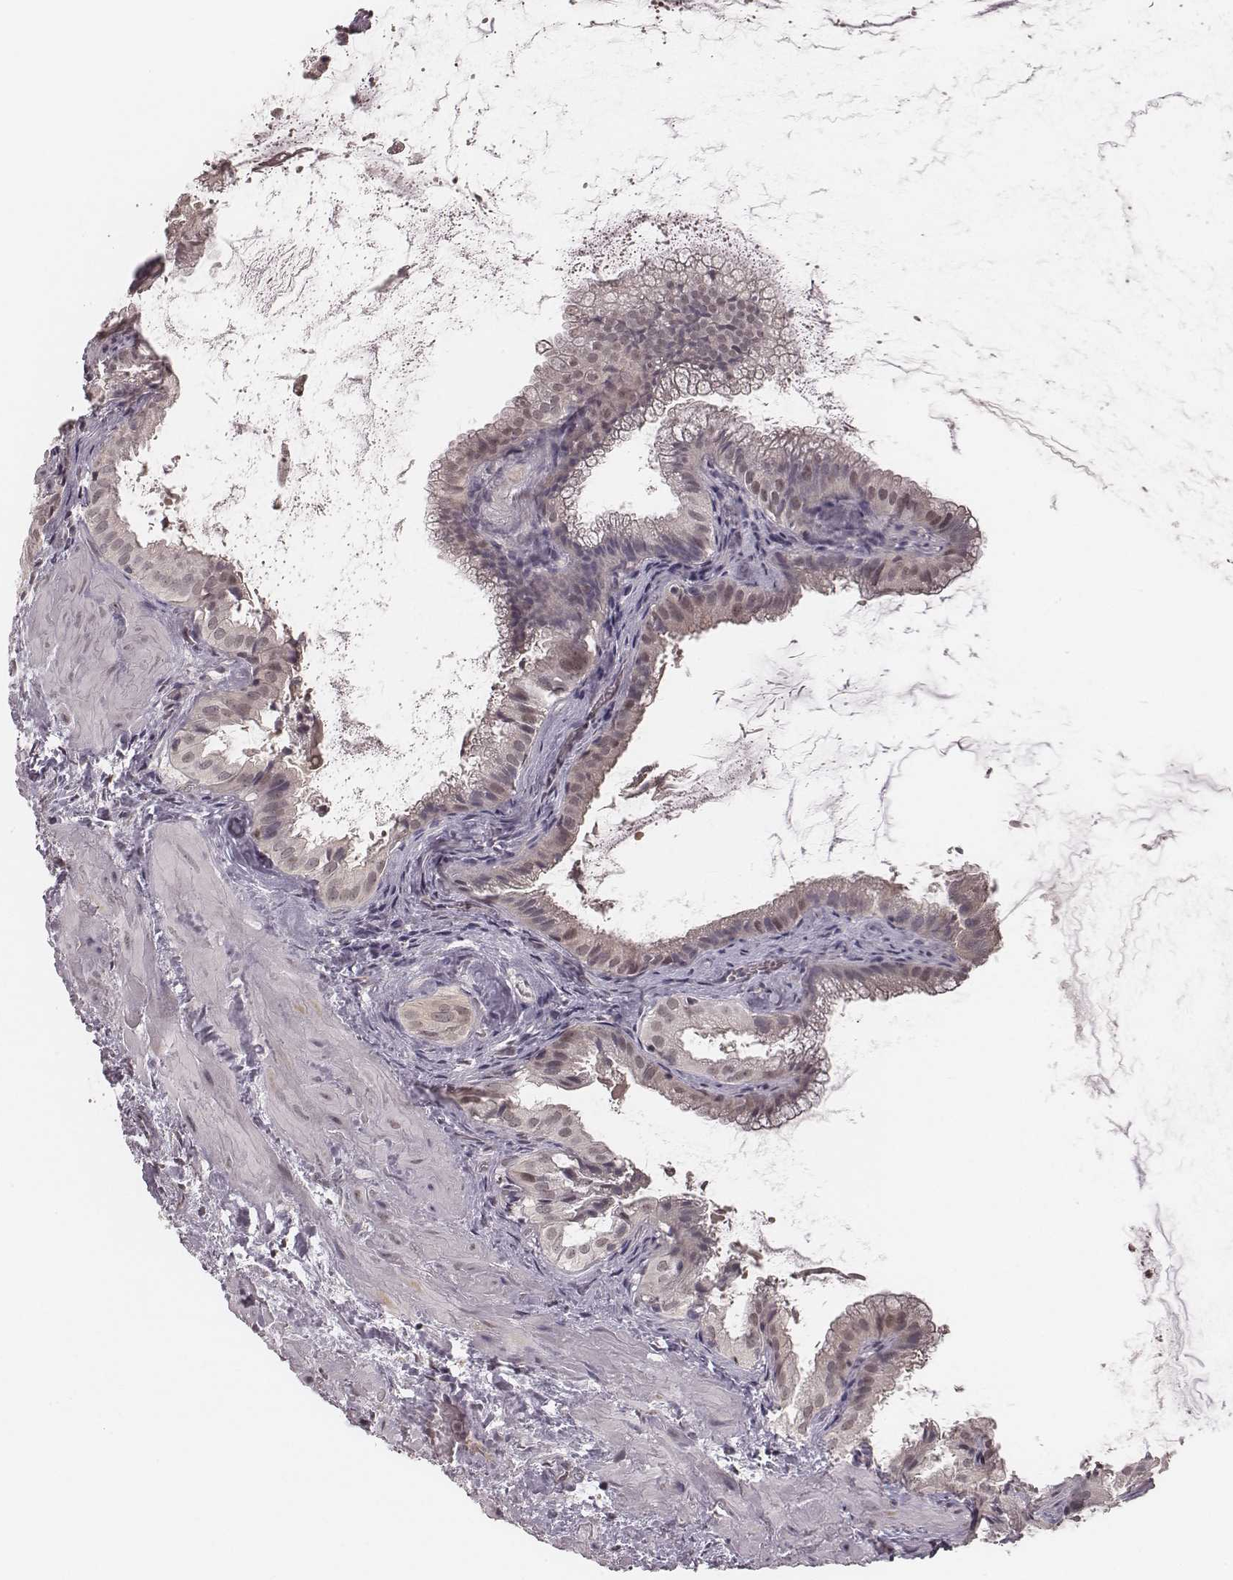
{"staining": {"intensity": "weak", "quantity": "<25%", "location": "nuclear"}, "tissue": "gallbladder", "cell_type": "Glandular cells", "image_type": "normal", "snomed": [{"axis": "morphology", "description": "Normal tissue, NOS"}, {"axis": "topography", "description": "Gallbladder"}], "caption": "This is a photomicrograph of immunohistochemistry (IHC) staining of unremarkable gallbladder, which shows no positivity in glandular cells. The staining was performed using DAB (3,3'-diaminobenzidine) to visualize the protein expression in brown, while the nuclei were stained in blue with hematoxylin (Magnification: 20x).", "gene": "RPGRIP1", "patient": {"sex": "male", "age": 70}}